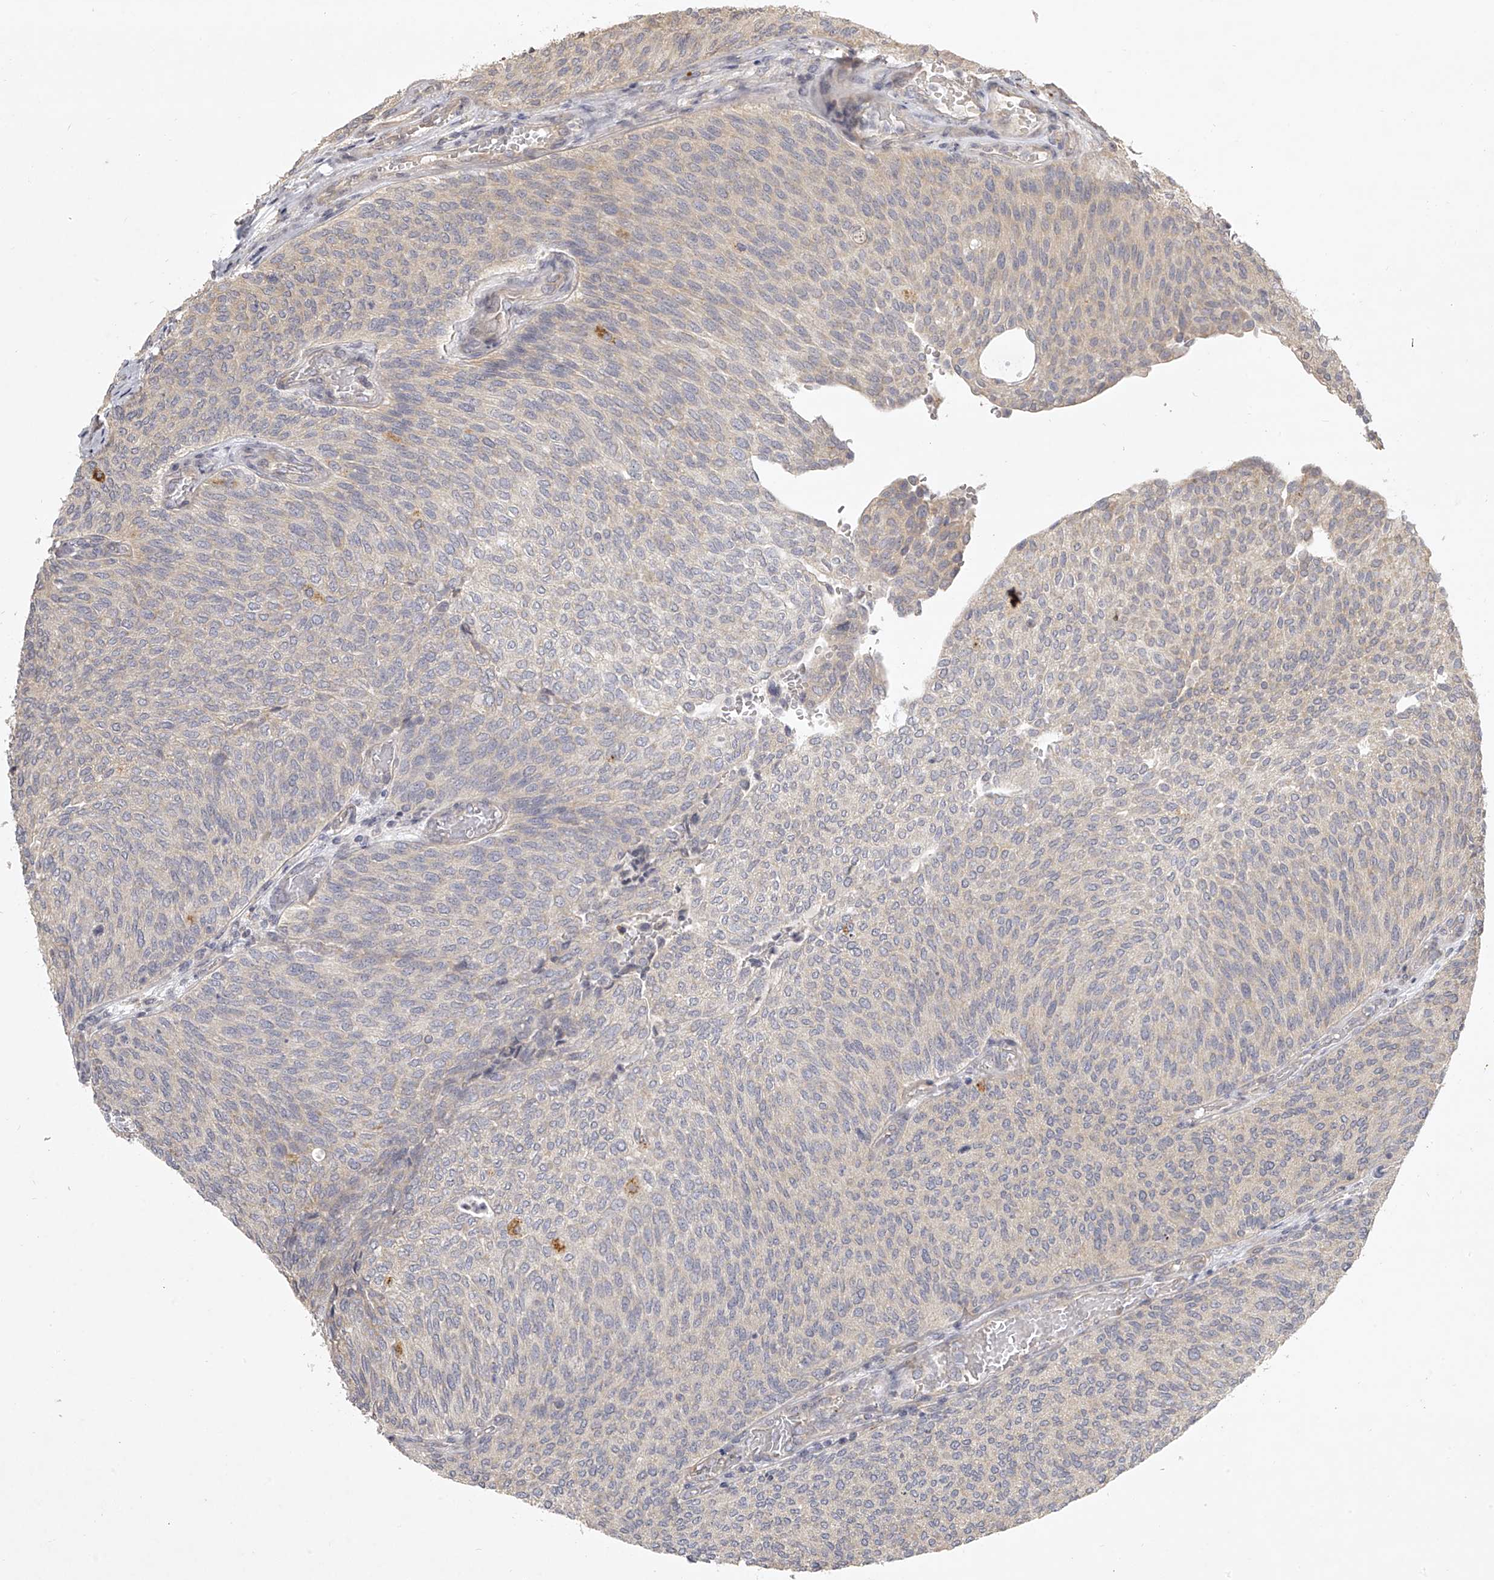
{"staining": {"intensity": "weak", "quantity": "25%-75%", "location": "cytoplasmic/membranous"}, "tissue": "urothelial cancer", "cell_type": "Tumor cells", "image_type": "cancer", "snomed": [{"axis": "morphology", "description": "Urothelial carcinoma, Low grade"}, {"axis": "topography", "description": "Urinary bladder"}], "caption": "Protein staining displays weak cytoplasmic/membranous positivity in approximately 25%-75% of tumor cells in urothelial cancer.", "gene": "DOCK9", "patient": {"sex": "female", "age": 79}}